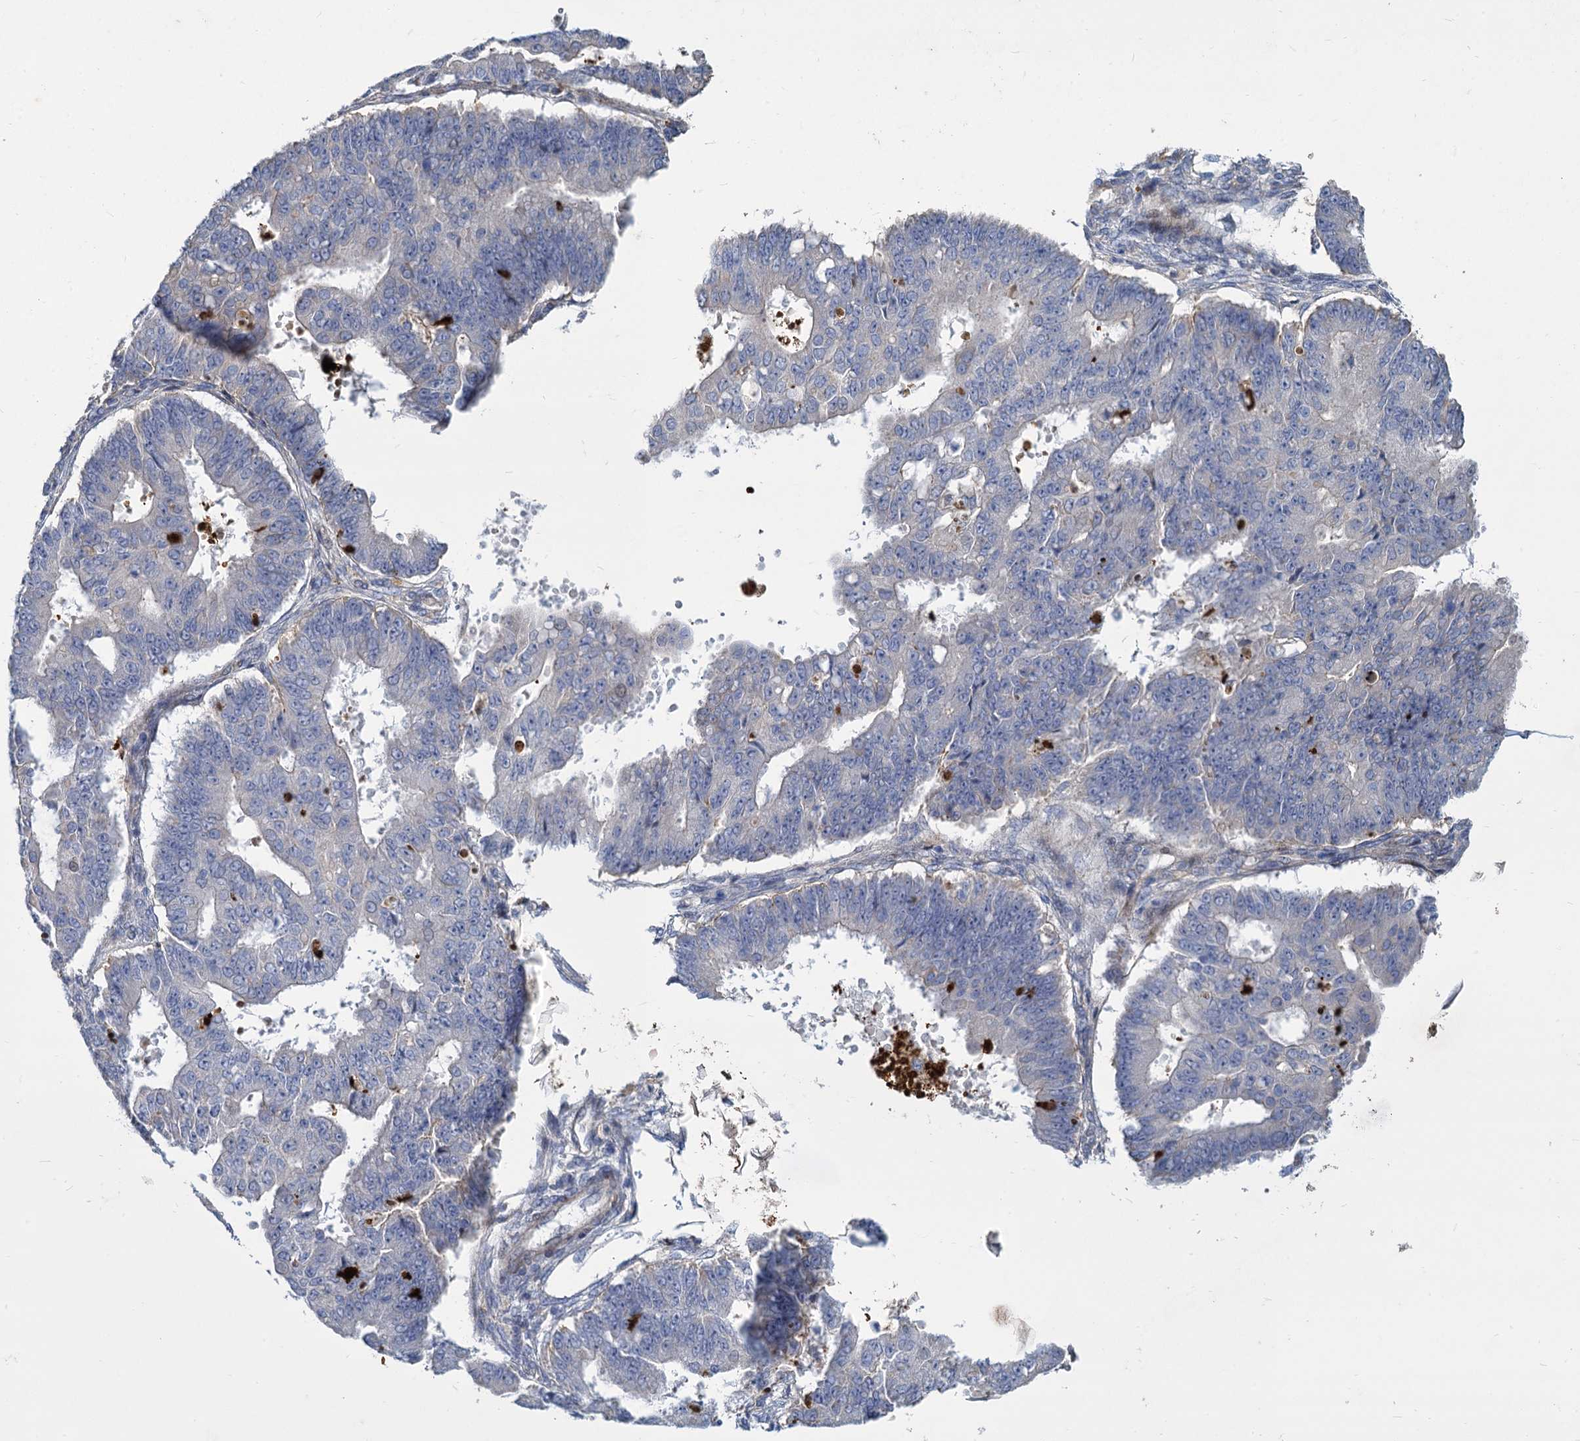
{"staining": {"intensity": "negative", "quantity": "none", "location": "none"}, "tissue": "ovarian cancer", "cell_type": "Tumor cells", "image_type": "cancer", "snomed": [{"axis": "morphology", "description": "Carcinoma, endometroid"}, {"axis": "topography", "description": "Appendix"}, {"axis": "topography", "description": "Ovary"}], "caption": "There is no significant staining in tumor cells of ovarian cancer (endometroid carcinoma). Brightfield microscopy of immunohistochemistry (IHC) stained with DAB (3,3'-diaminobenzidine) (brown) and hematoxylin (blue), captured at high magnification.", "gene": "TRIM77", "patient": {"sex": "female", "age": 42}}